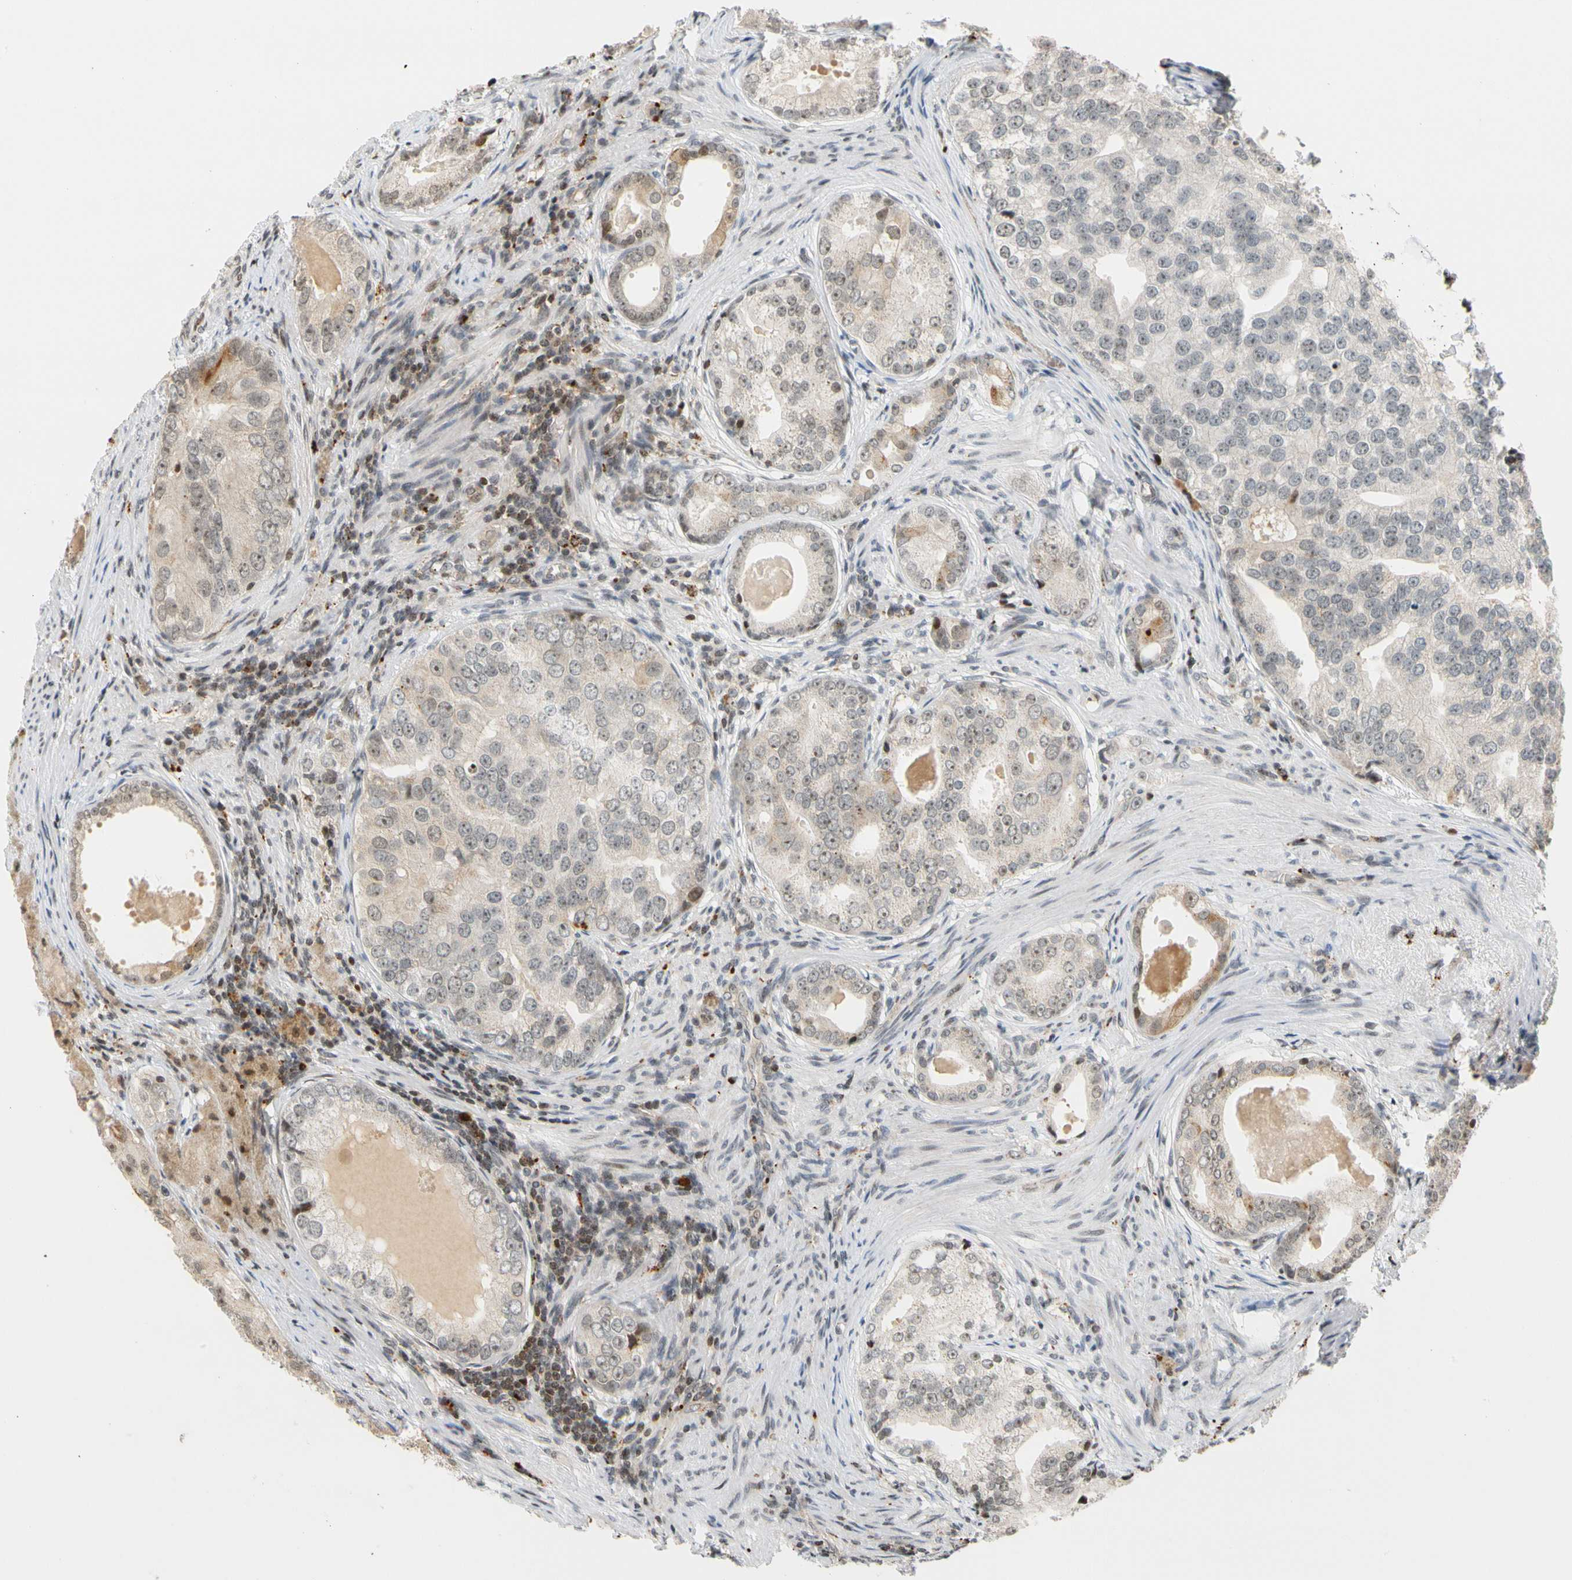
{"staining": {"intensity": "weak", "quantity": "25%-75%", "location": "cytoplasmic/membranous,nuclear"}, "tissue": "prostate cancer", "cell_type": "Tumor cells", "image_type": "cancer", "snomed": [{"axis": "morphology", "description": "Adenocarcinoma, High grade"}, {"axis": "topography", "description": "Prostate"}], "caption": "Immunohistochemistry (IHC) (DAB) staining of human prostate high-grade adenocarcinoma shows weak cytoplasmic/membranous and nuclear protein expression in approximately 25%-75% of tumor cells. (brown staining indicates protein expression, while blue staining denotes nuclei).", "gene": "CDK7", "patient": {"sex": "male", "age": 66}}